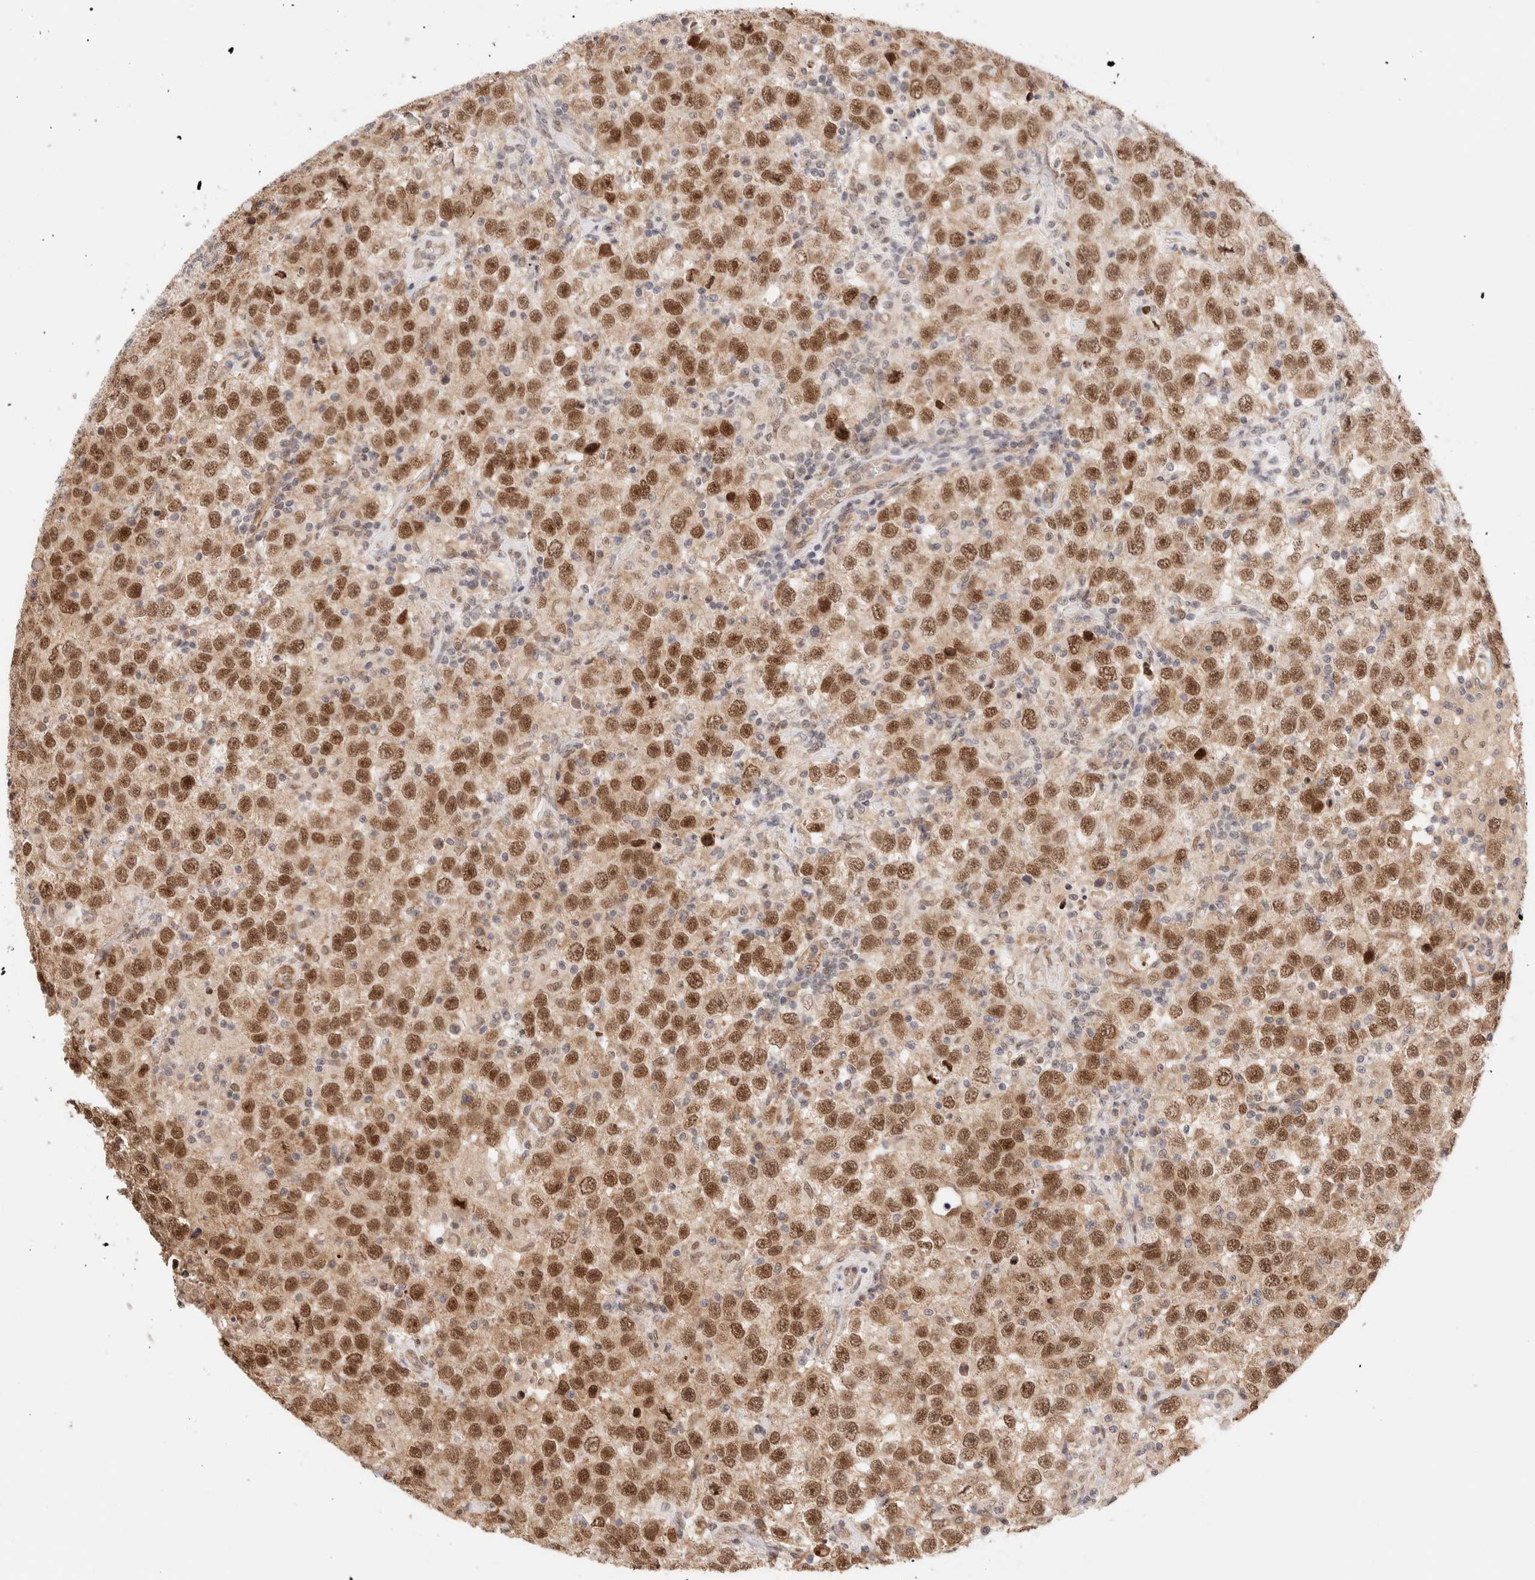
{"staining": {"intensity": "strong", "quantity": ">75%", "location": "nuclear"}, "tissue": "testis cancer", "cell_type": "Tumor cells", "image_type": "cancer", "snomed": [{"axis": "morphology", "description": "Seminoma, NOS"}, {"axis": "topography", "description": "Testis"}], "caption": "Immunohistochemical staining of human testis cancer exhibits high levels of strong nuclear staining in about >75% of tumor cells. The staining is performed using DAB brown chromogen to label protein expression. The nuclei are counter-stained blue using hematoxylin.", "gene": "BRPF3", "patient": {"sex": "male", "age": 41}}